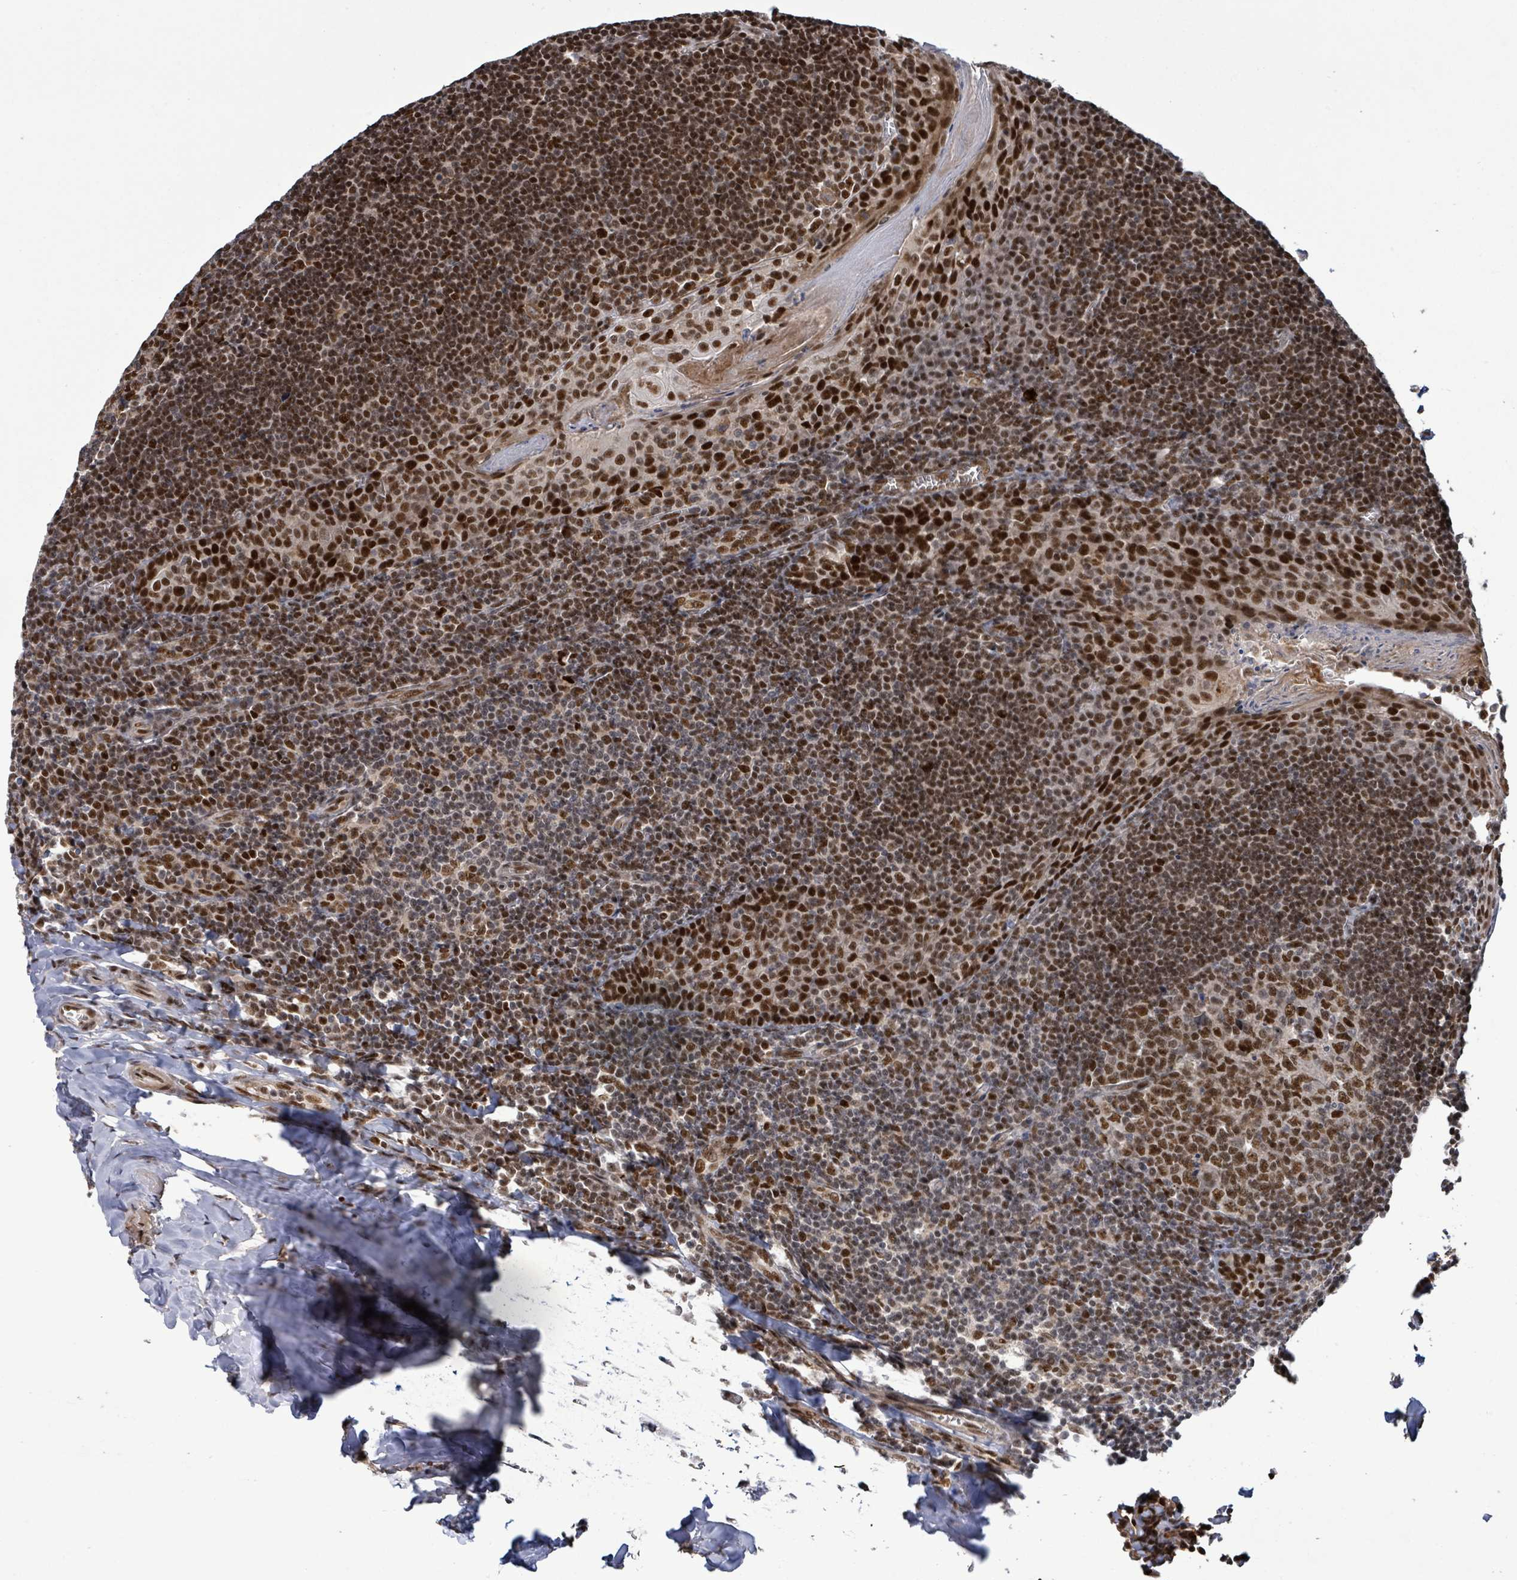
{"staining": {"intensity": "moderate", "quantity": ">75%", "location": "nuclear"}, "tissue": "tonsil", "cell_type": "Germinal center cells", "image_type": "normal", "snomed": [{"axis": "morphology", "description": "Normal tissue, NOS"}, {"axis": "topography", "description": "Tonsil"}], "caption": "Immunohistochemical staining of normal human tonsil demonstrates >75% levels of moderate nuclear protein positivity in approximately >75% of germinal center cells. Using DAB (brown) and hematoxylin (blue) stains, captured at high magnification using brightfield microscopy.", "gene": "PATZ1", "patient": {"sex": "male", "age": 27}}